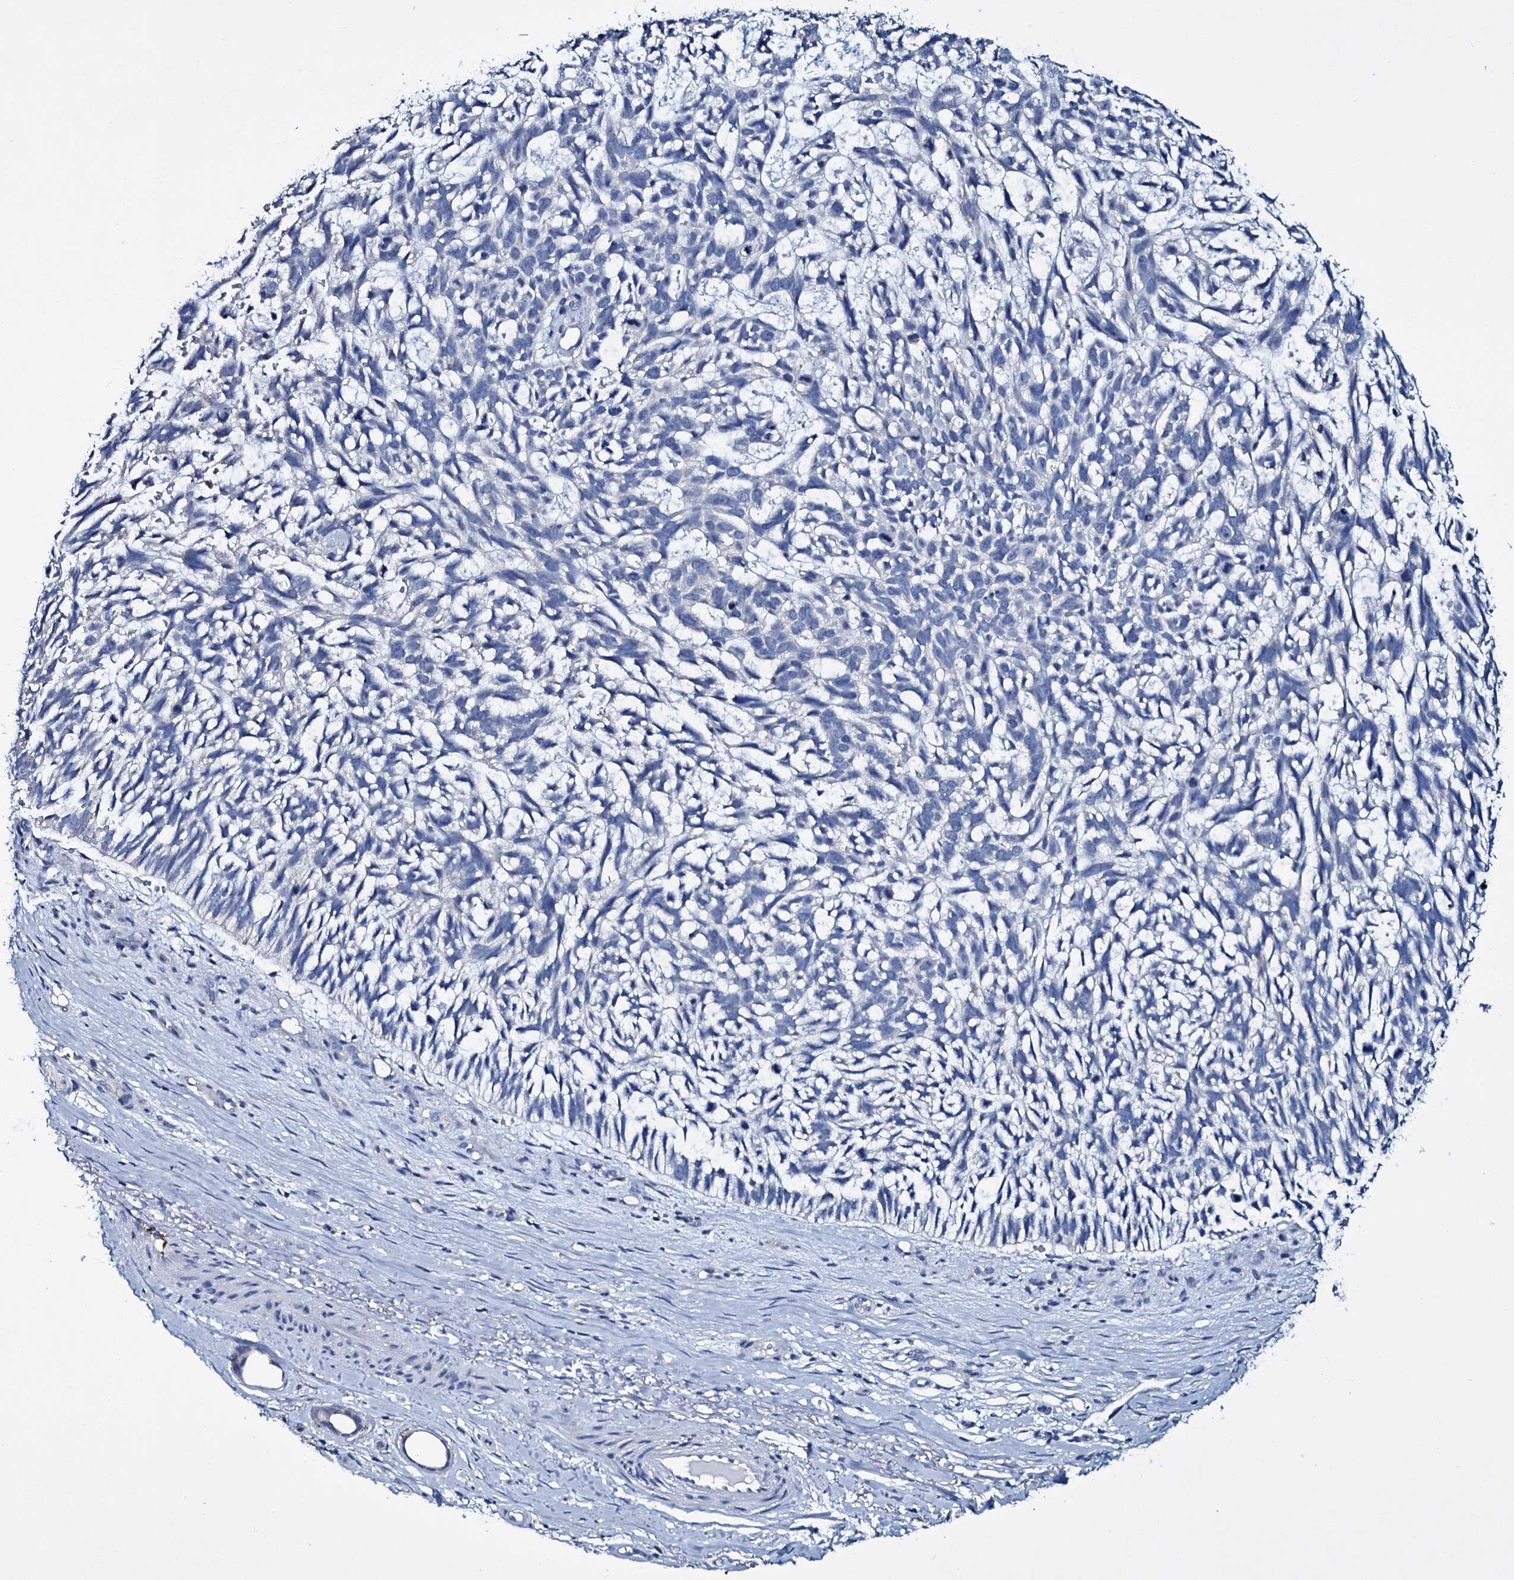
{"staining": {"intensity": "negative", "quantity": "none", "location": "none"}, "tissue": "skin cancer", "cell_type": "Tumor cells", "image_type": "cancer", "snomed": [{"axis": "morphology", "description": "Basal cell carcinoma"}, {"axis": "topography", "description": "Skin"}], "caption": "Tumor cells are negative for brown protein staining in skin basal cell carcinoma.", "gene": "TPGS2", "patient": {"sex": "male", "age": 88}}